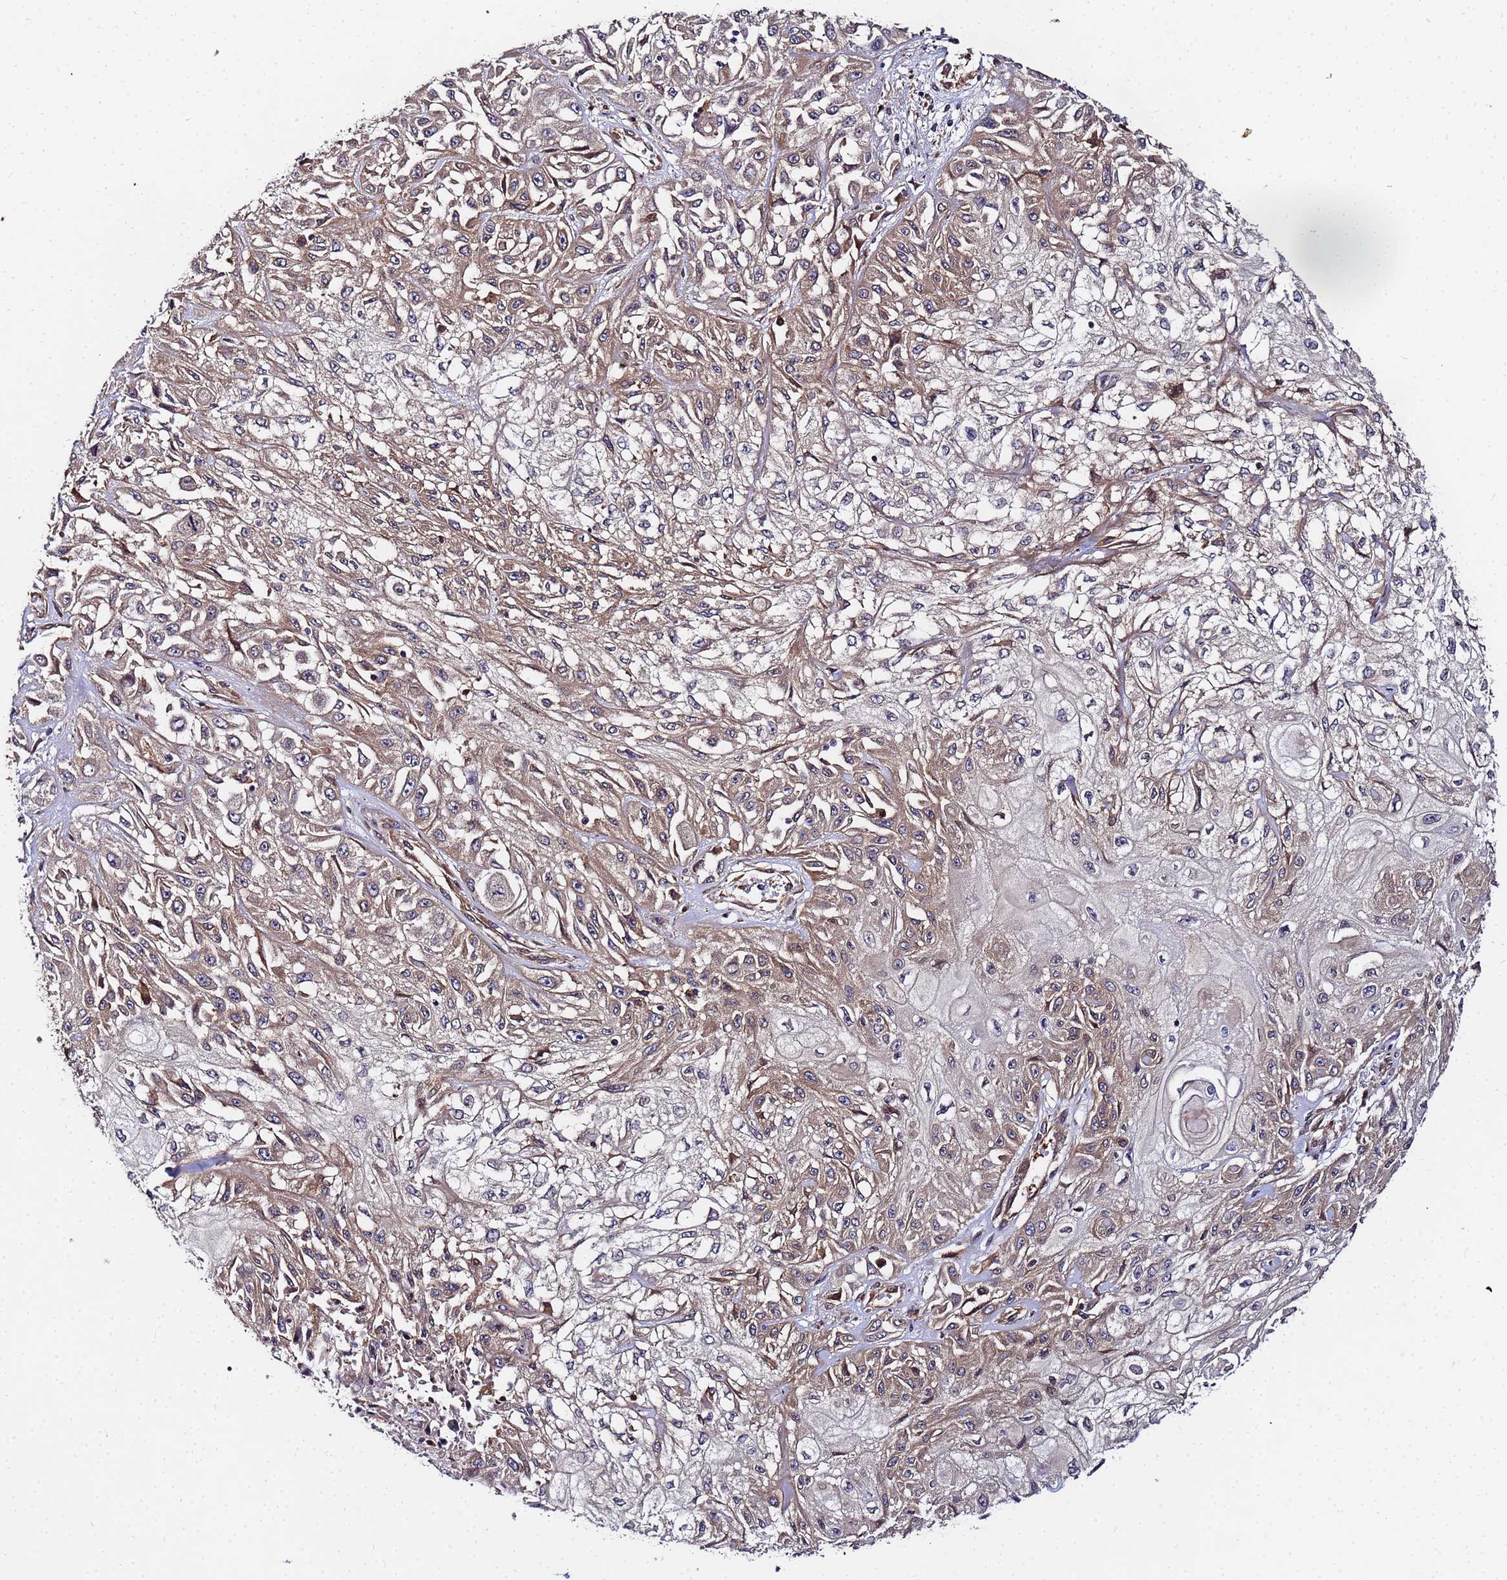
{"staining": {"intensity": "weak", "quantity": "25%-75%", "location": "cytoplasmic/membranous"}, "tissue": "skin cancer", "cell_type": "Tumor cells", "image_type": "cancer", "snomed": [{"axis": "morphology", "description": "Squamous cell carcinoma, NOS"}, {"axis": "morphology", "description": "Squamous cell carcinoma, metastatic, NOS"}, {"axis": "topography", "description": "Skin"}, {"axis": "topography", "description": "Lymph node"}], "caption": "High-power microscopy captured an IHC photomicrograph of skin squamous cell carcinoma, revealing weak cytoplasmic/membranous staining in about 25%-75% of tumor cells.", "gene": "UNC93B1", "patient": {"sex": "male", "age": 75}}